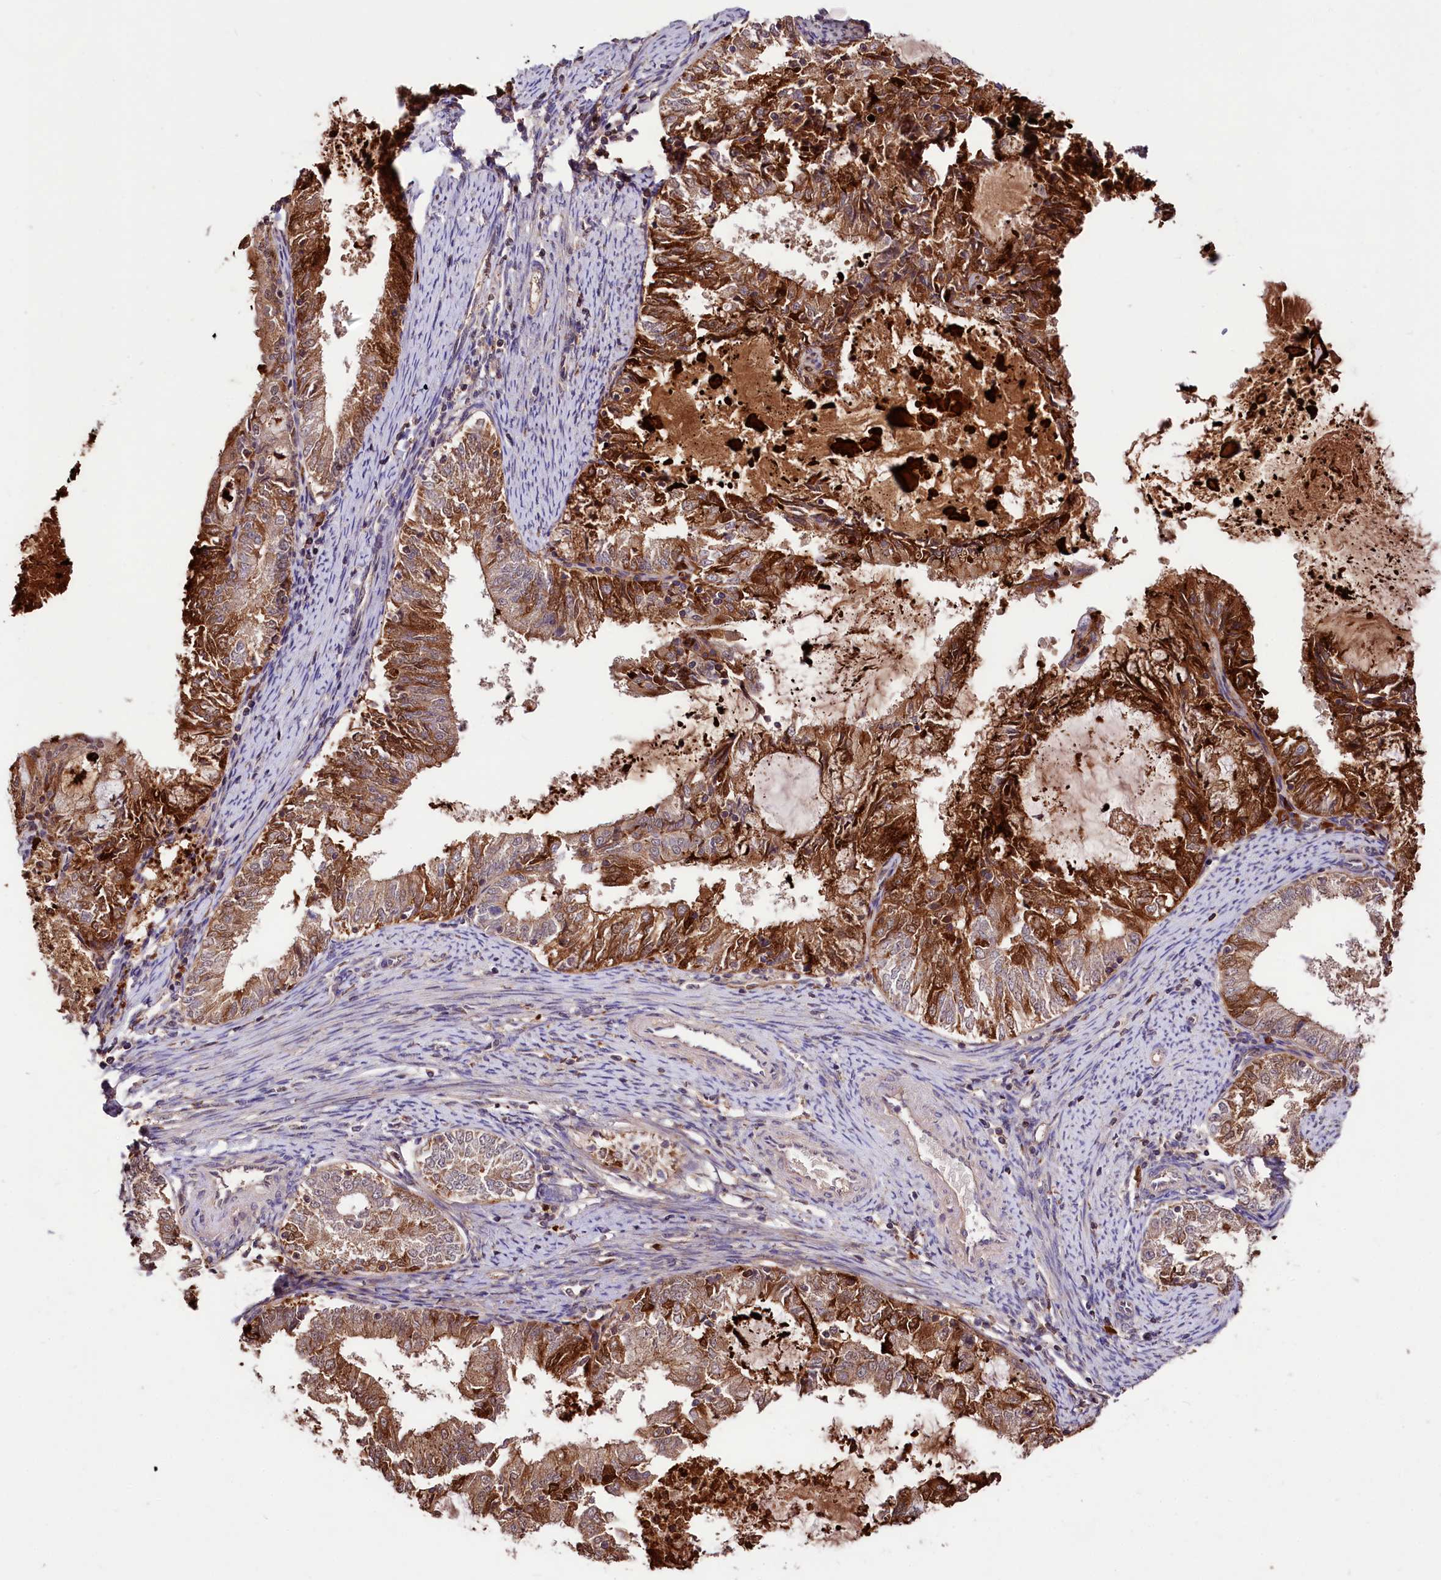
{"staining": {"intensity": "moderate", "quantity": ">75%", "location": "cytoplasmic/membranous"}, "tissue": "endometrial cancer", "cell_type": "Tumor cells", "image_type": "cancer", "snomed": [{"axis": "morphology", "description": "Adenocarcinoma, NOS"}, {"axis": "topography", "description": "Endometrium"}], "caption": "Endometrial cancer stained for a protein reveals moderate cytoplasmic/membranous positivity in tumor cells.", "gene": "KLRB1", "patient": {"sex": "female", "age": 57}}